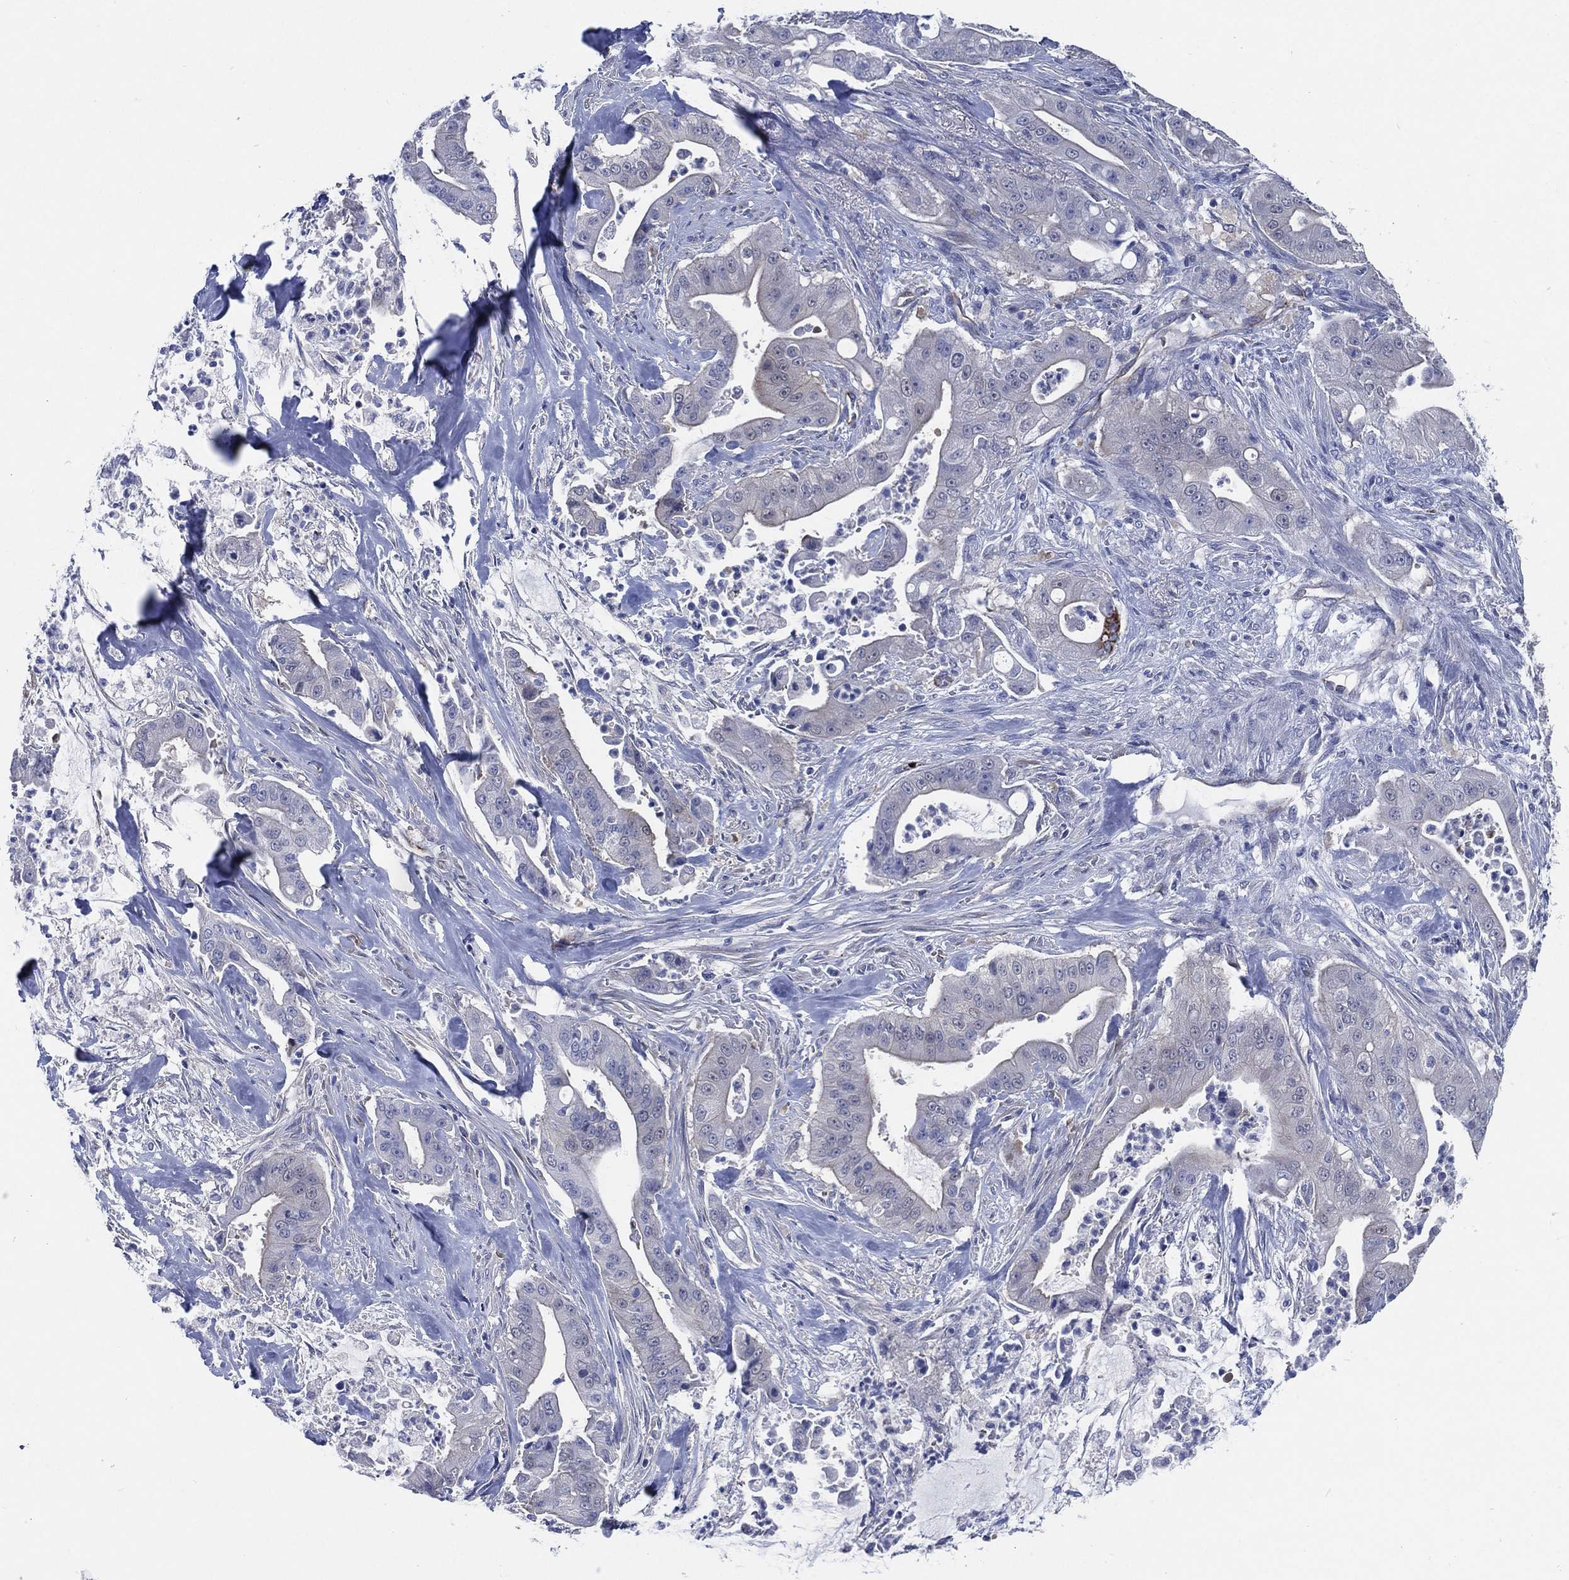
{"staining": {"intensity": "negative", "quantity": "none", "location": "none"}, "tissue": "pancreatic cancer", "cell_type": "Tumor cells", "image_type": "cancer", "snomed": [{"axis": "morphology", "description": "Normal tissue, NOS"}, {"axis": "morphology", "description": "Inflammation, NOS"}, {"axis": "morphology", "description": "Adenocarcinoma, NOS"}, {"axis": "topography", "description": "Pancreas"}], "caption": "Histopathology image shows no significant protein staining in tumor cells of adenocarcinoma (pancreatic). Nuclei are stained in blue.", "gene": "C5orf46", "patient": {"sex": "male", "age": 57}}